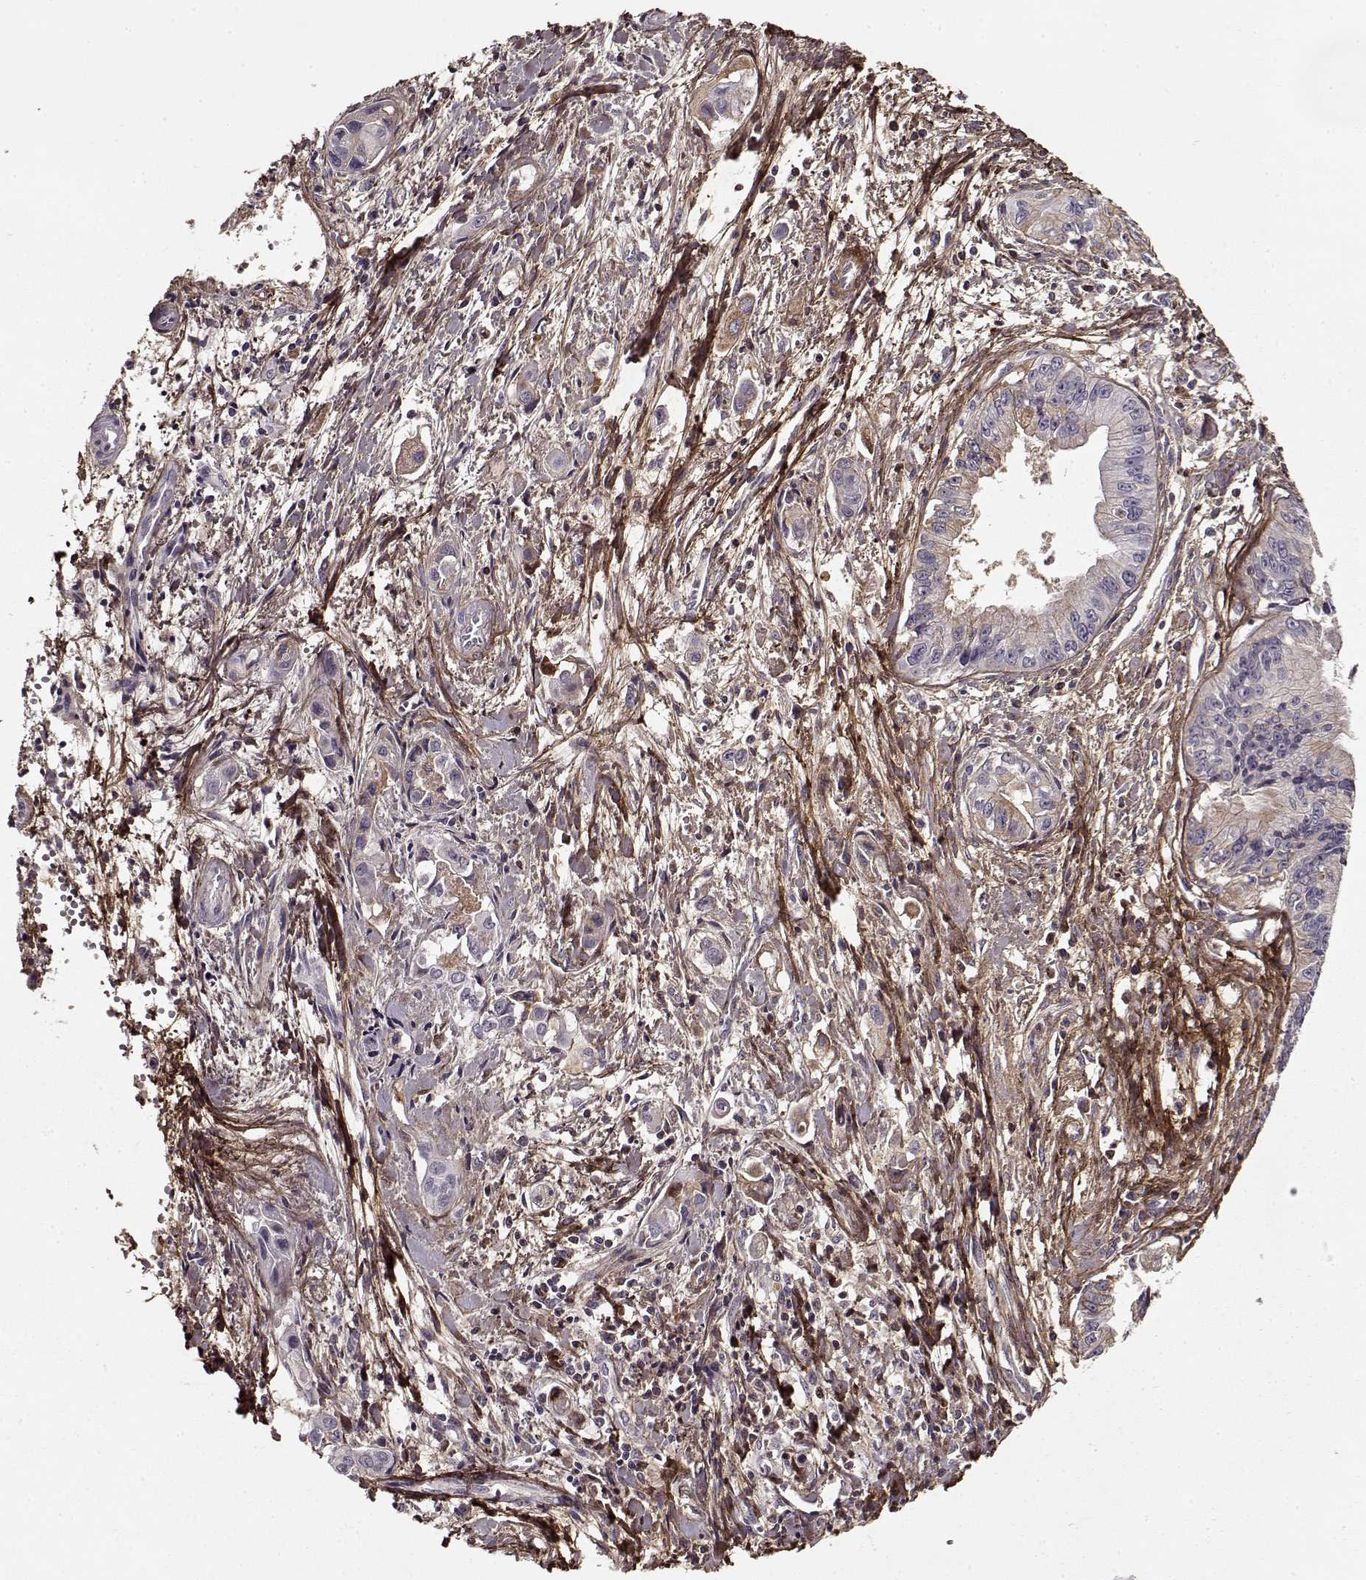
{"staining": {"intensity": "moderate", "quantity": "25%-75%", "location": "cytoplasmic/membranous"}, "tissue": "pancreatic cancer", "cell_type": "Tumor cells", "image_type": "cancer", "snomed": [{"axis": "morphology", "description": "Adenocarcinoma, NOS"}, {"axis": "topography", "description": "Pancreas"}], "caption": "This photomicrograph shows IHC staining of adenocarcinoma (pancreatic), with medium moderate cytoplasmic/membranous expression in approximately 25%-75% of tumor cells.", "gene": "LUM", "patient": {"sex": "male", "age": 60}}